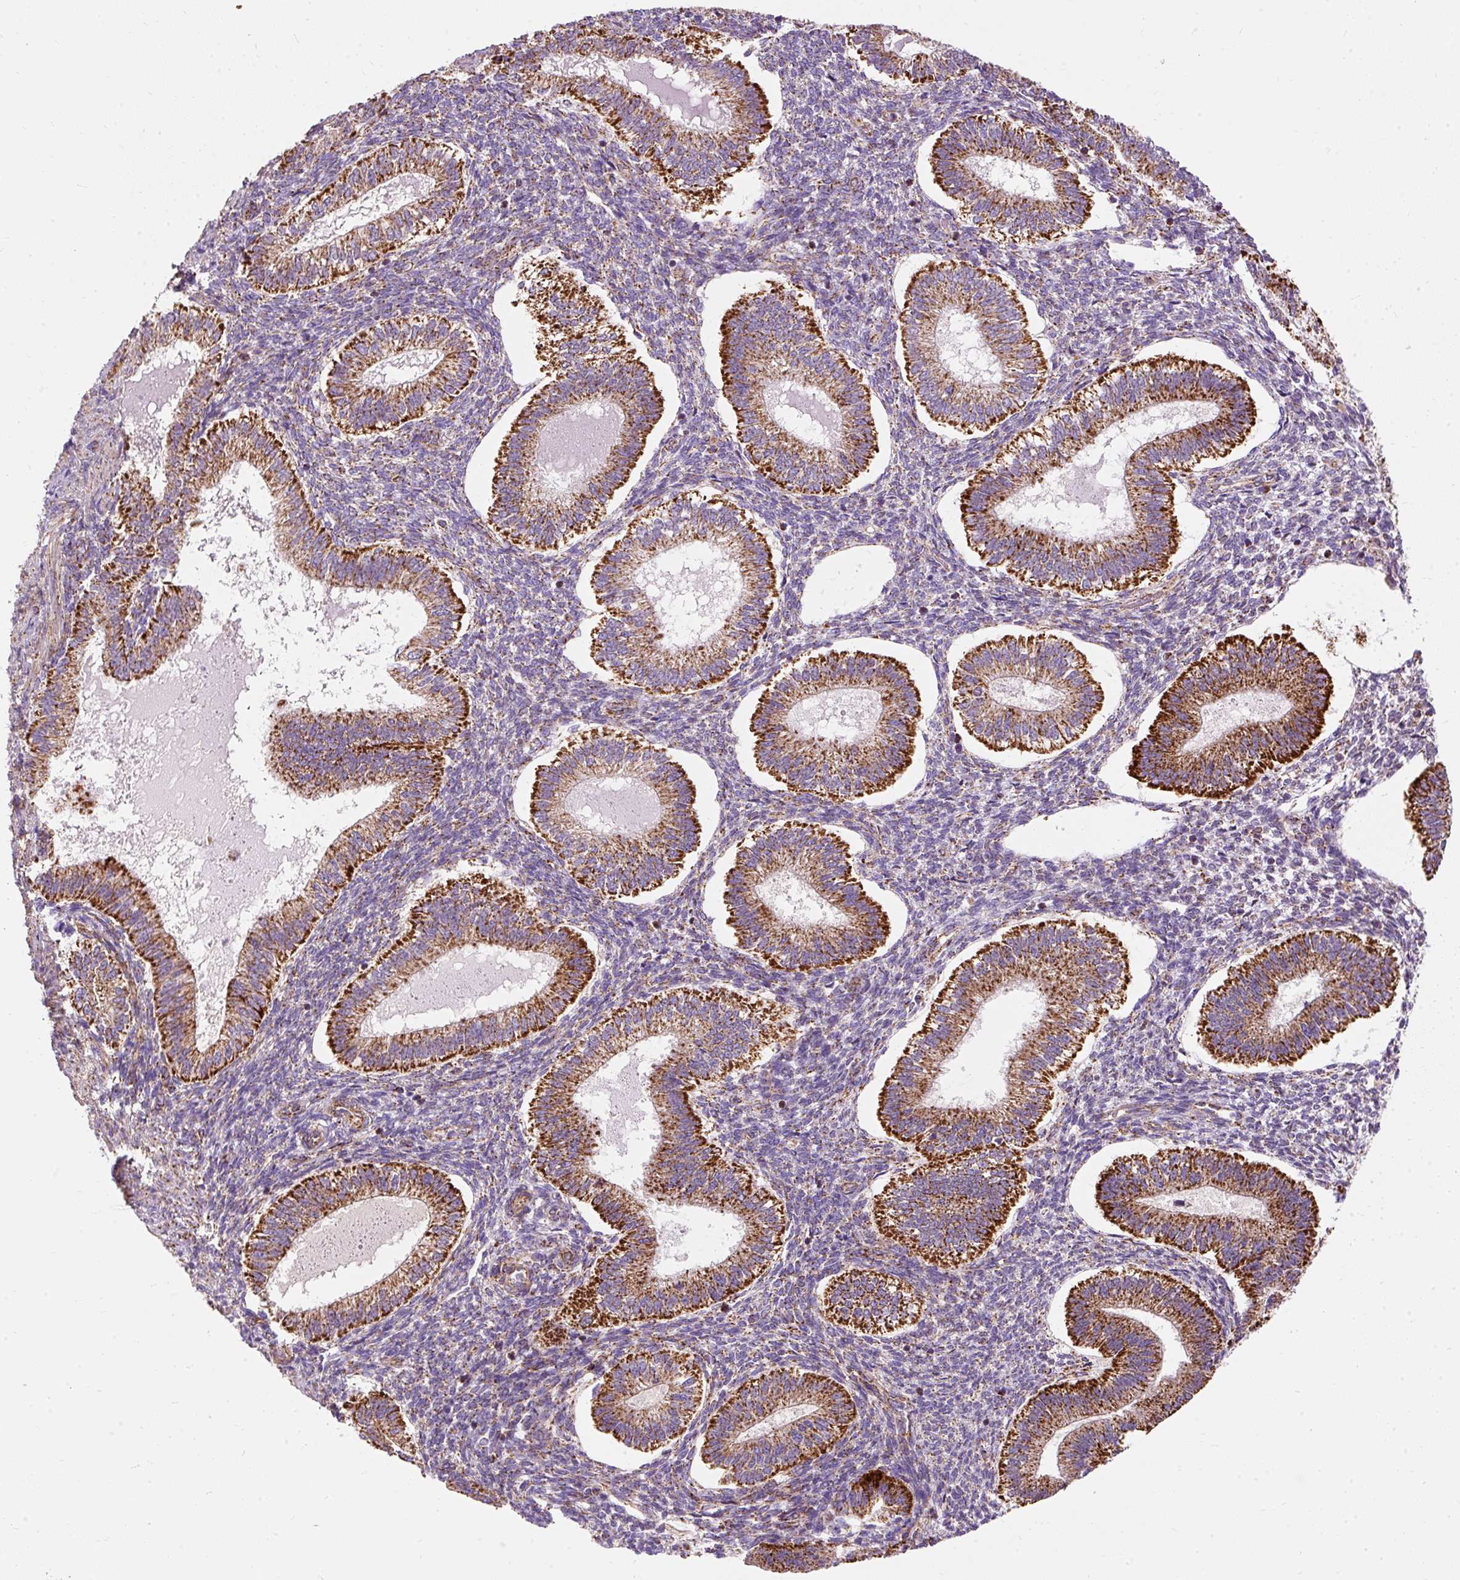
{"staining": {"intensity": "moderate", "quantity": "25%-75%", "location": "cytoplasmic/membranous"}, "tissue": "endometrium", "cell_type": "Cells in endometrial stroma", "image_type": "normal", "snomed": [{"axis": "morphology", "description": "Normal tissue, NOS"}, {"axis": "topography", "description": "Endometrium"}], "caption": "High-magnification brightfield microscopy of normal endometrium stained with DAB (brown) and counterstained with hematoxylin (blue). cells in endometrial stroma exhibit moderate cytoplasmic/membranous staining is appreciated in about25%-75% of cells.", "gene": "CEP290", "patient": {"sex": "female", "age": 25}}